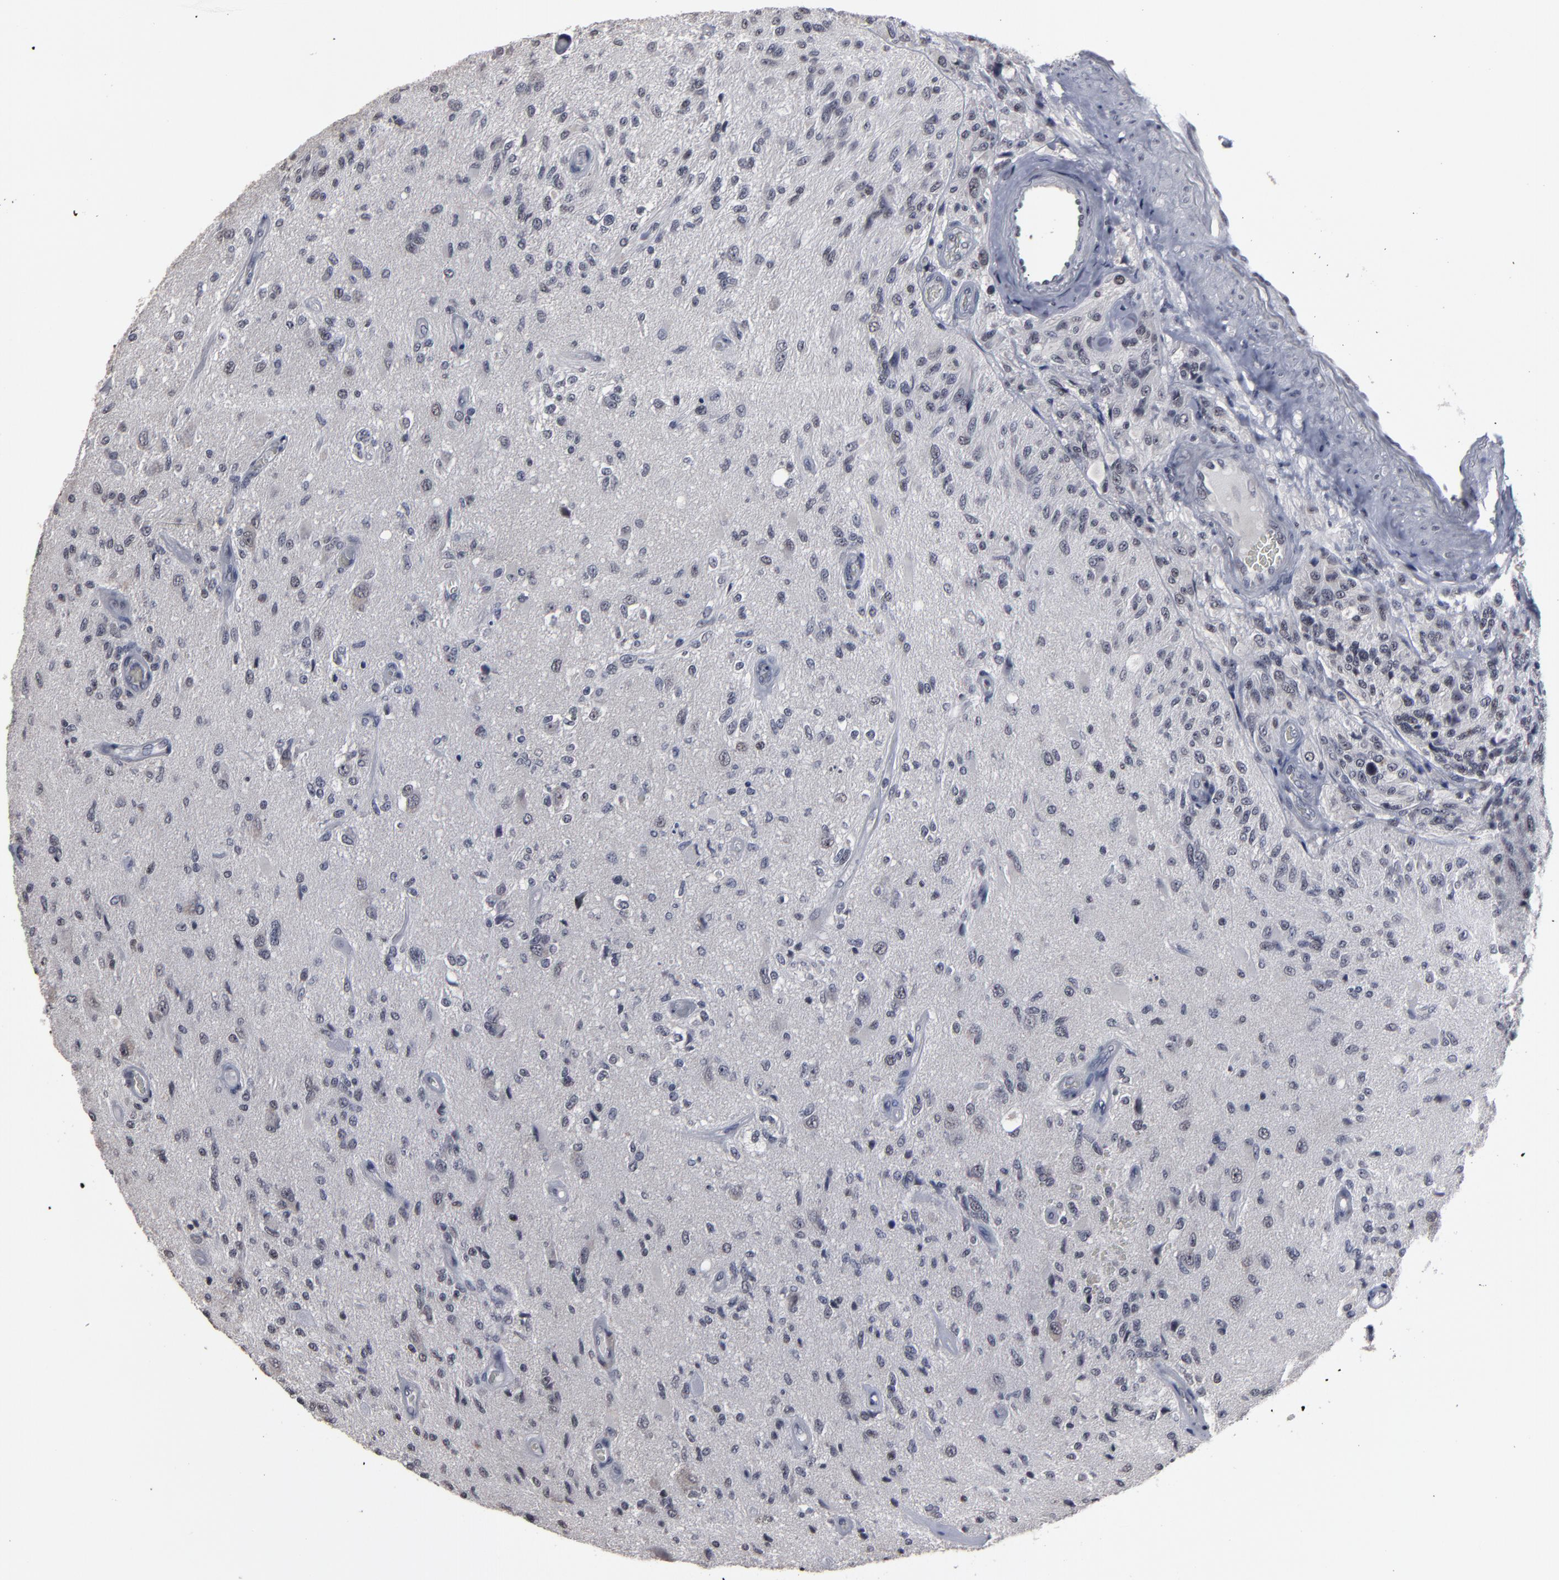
{"staining": {"intensity": "weak", "quantity": "<25%", "location": "nuclear"}, "tissue": "glioma", "cell_type": "Tumor cells", "image_type": "cancer", "snomed": [{"axis": "morphology", "description": "Normal tissue, NOS"}, {"axis": "morphology", "description": "Glioma, malignant, High grade"}, {"axis": "topography", "description": "Cerebral cortex"}], "caption": "Histopathology image shows no significant protein expression in tumor cells of high-grade glioma (malignant). (DAB (3,3'-diaminobenzidine) immunohistochemistry (IHC) with hematoxylin counter stain).", "gene": "SSRP1", "patient": {"sex": "male", "age": 77}}